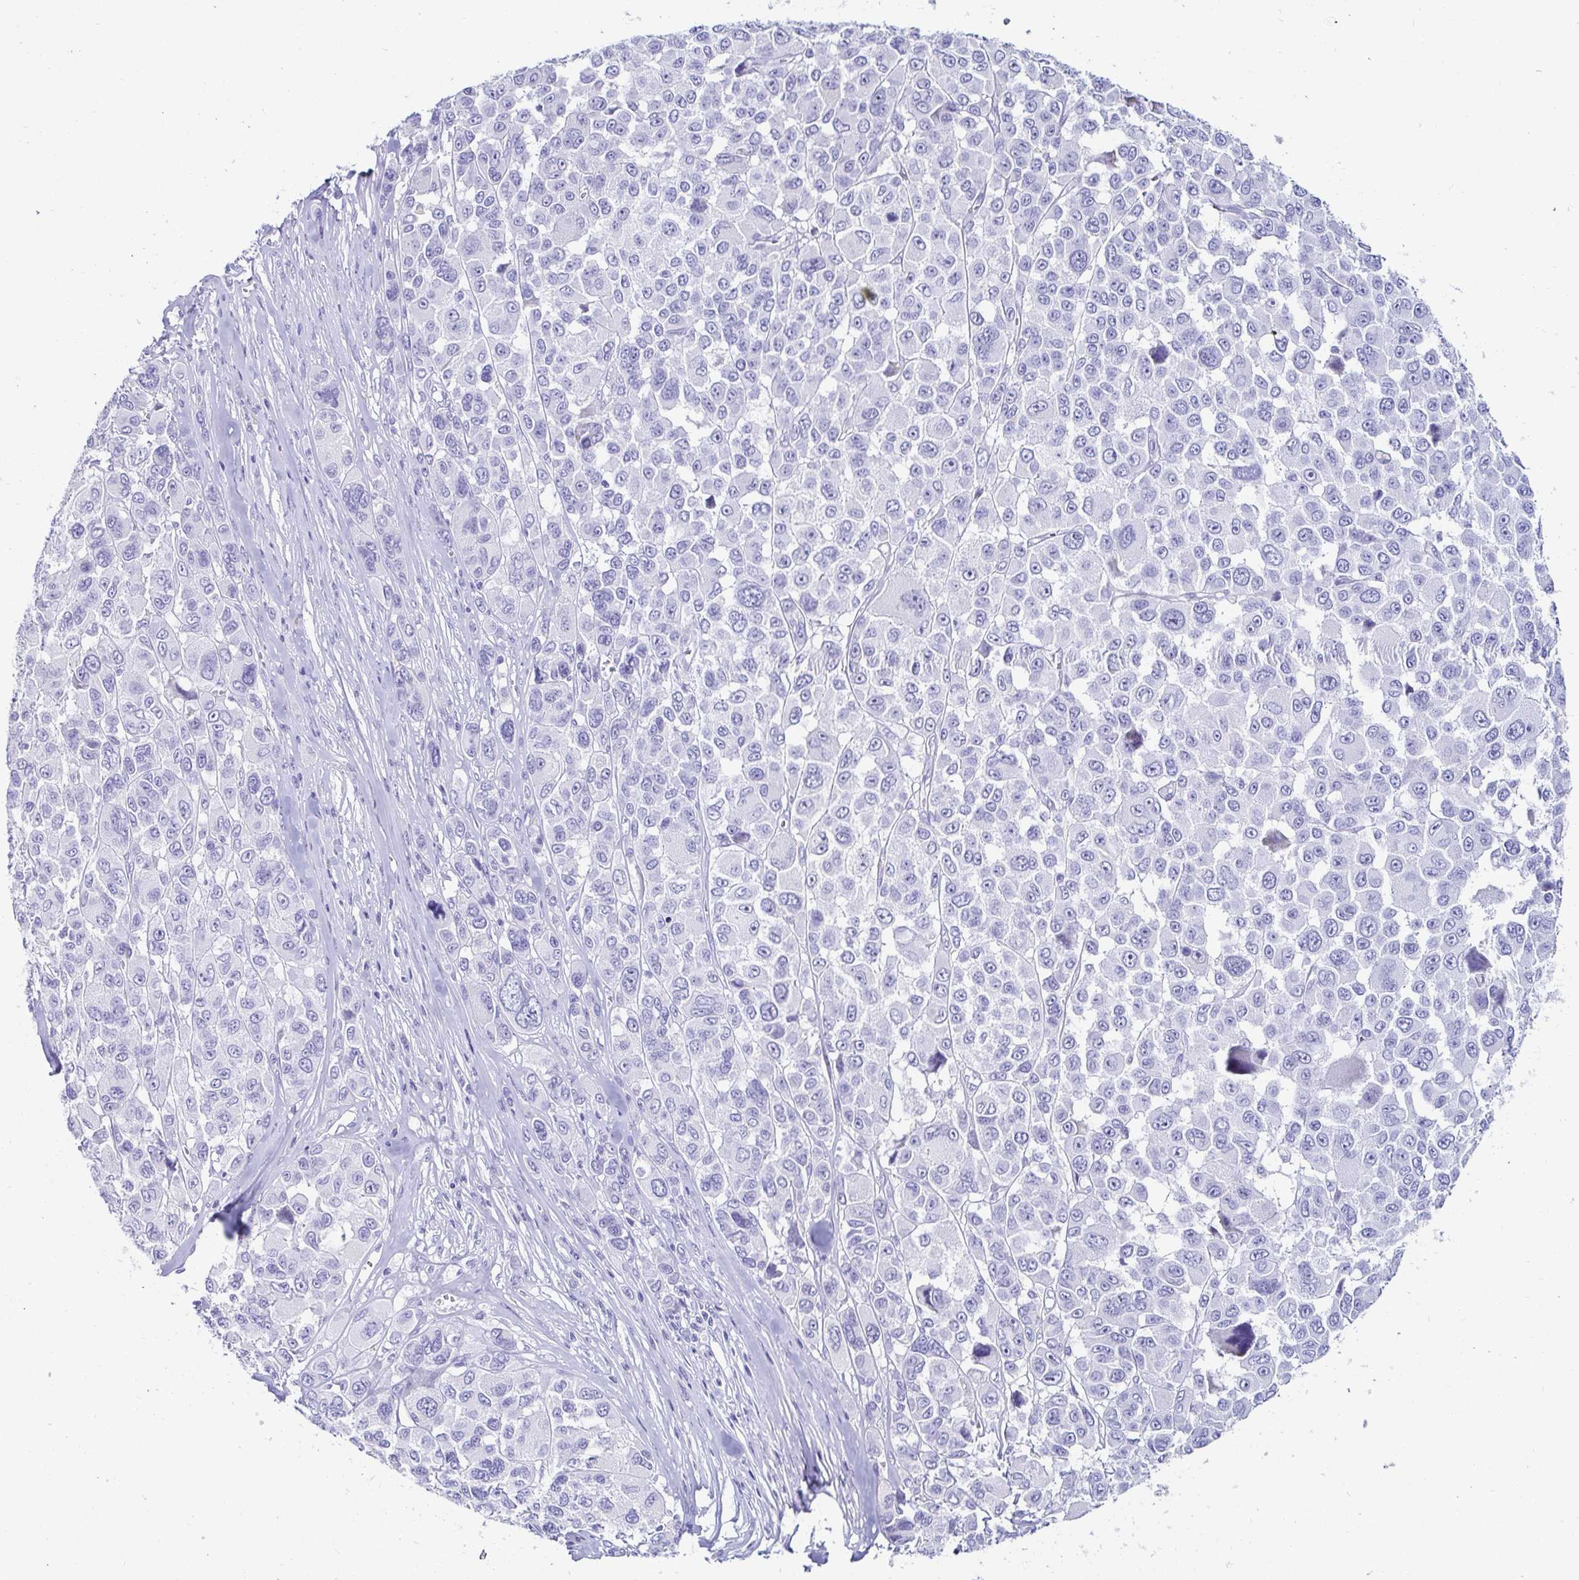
{"staining": {"intensity": "negative", "quantity": "none", "location": "none"}, "tissue": "melanoma", "cell_type": "Tumor cells", "image_type": "cancer", "snomed": [{"axis": "morphology", "description": "Malignant melanoma, NOS"}, {"axis": "topography", "description": "Skin"}], "caption": "Malignant melanoma was stained to show a protein in brown. There is no significant expression in tumor cells. (DAB (3,3'-diaminobenzidine) immunohistochemistry (IHC) visualized using brightfield microscopy, high magnification).", "gene": "C4orf17", "patient": {"sex": "female", "age": 66}}